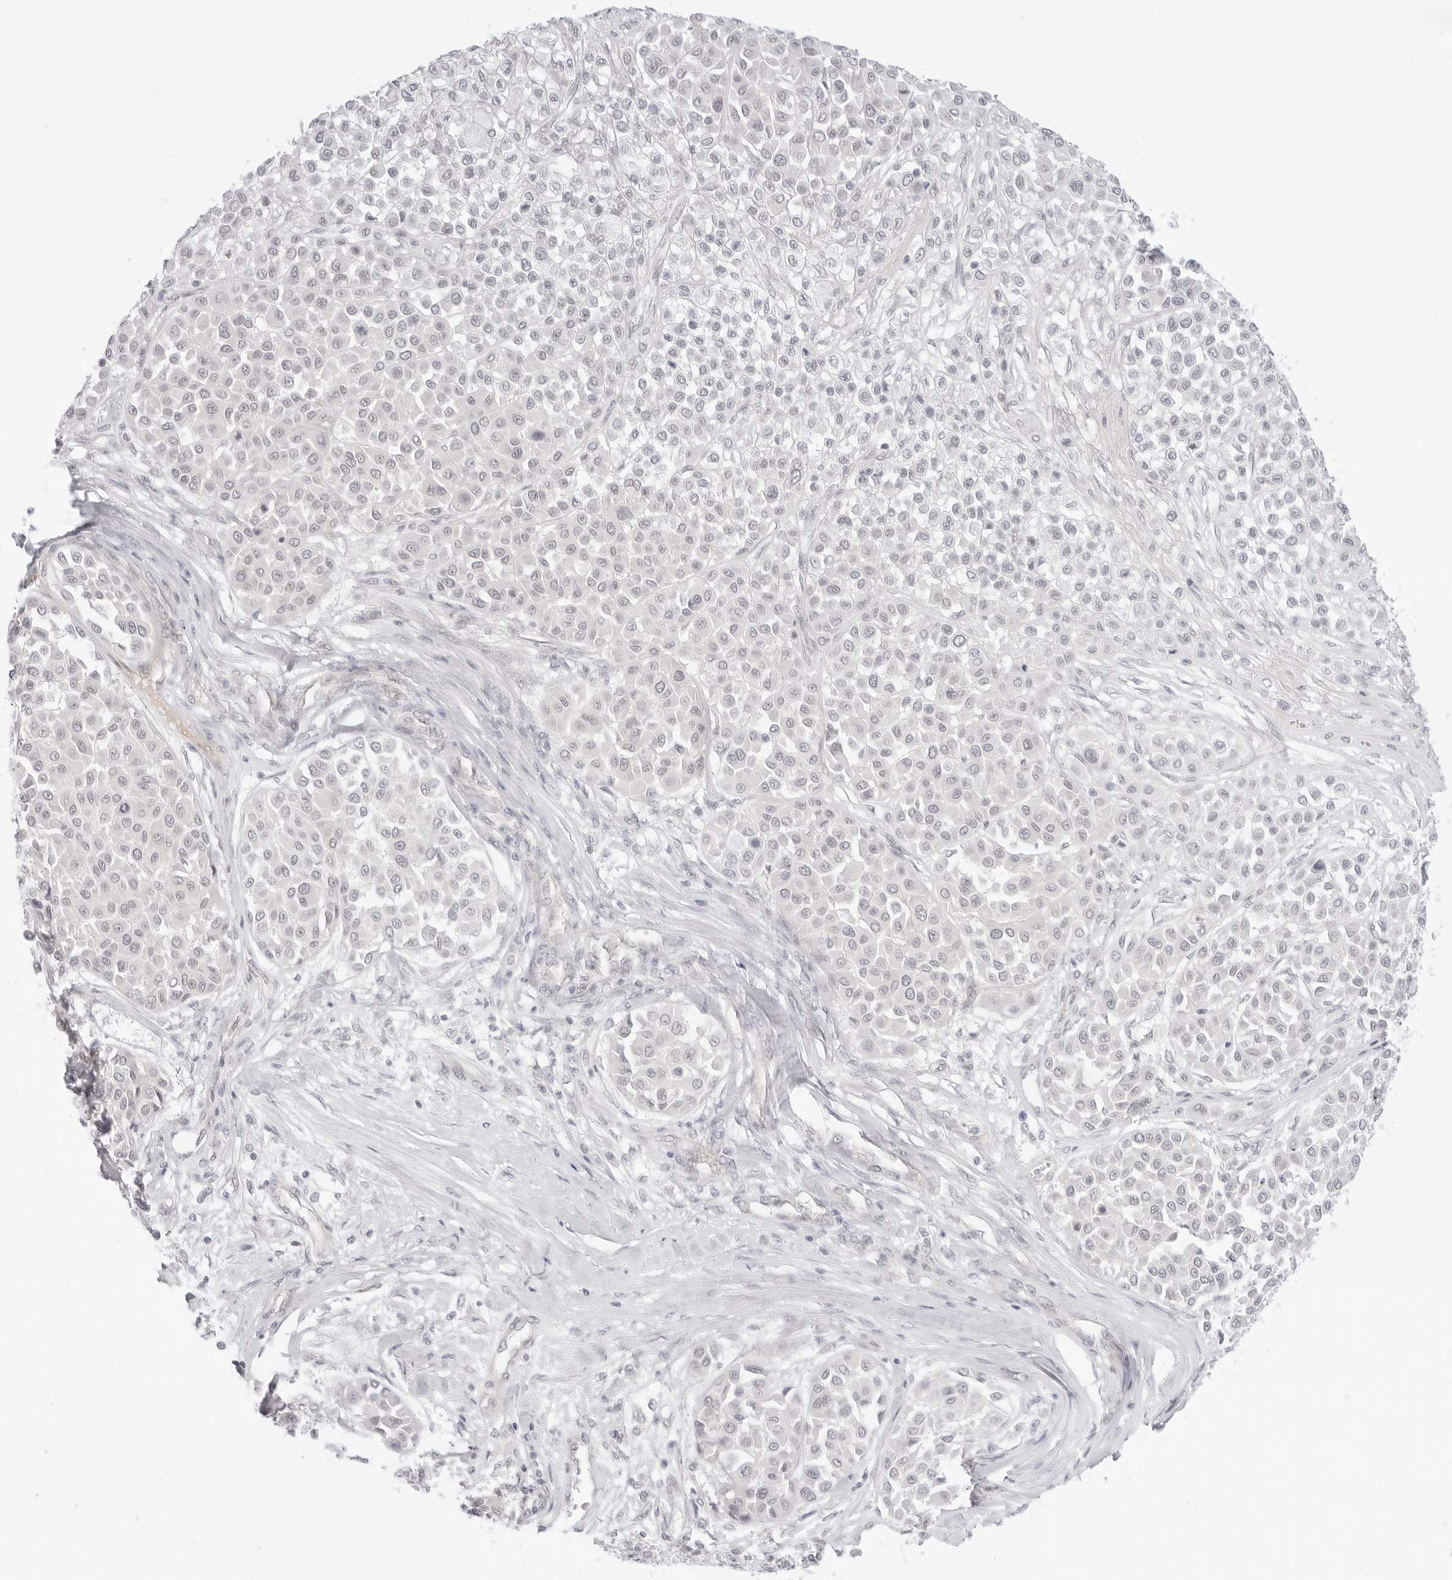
{"staining": {"intensity": "negative", "quantity": "none", "location": "none"}, "tissue": "melanoma", "cell_type": "Tumor cells", "image_type": "cancer", "snomed": [{"axis": "morphology", "description": "Malignant melanoma, Metastatic site"}, {"axis": "topography", "description": "Soft tissue"}], "caption": "The image exhibits no significant positivity in tumor cells of melanoma.", "gene": "MED18", "patient": {"sex": "male", "age": 41}}